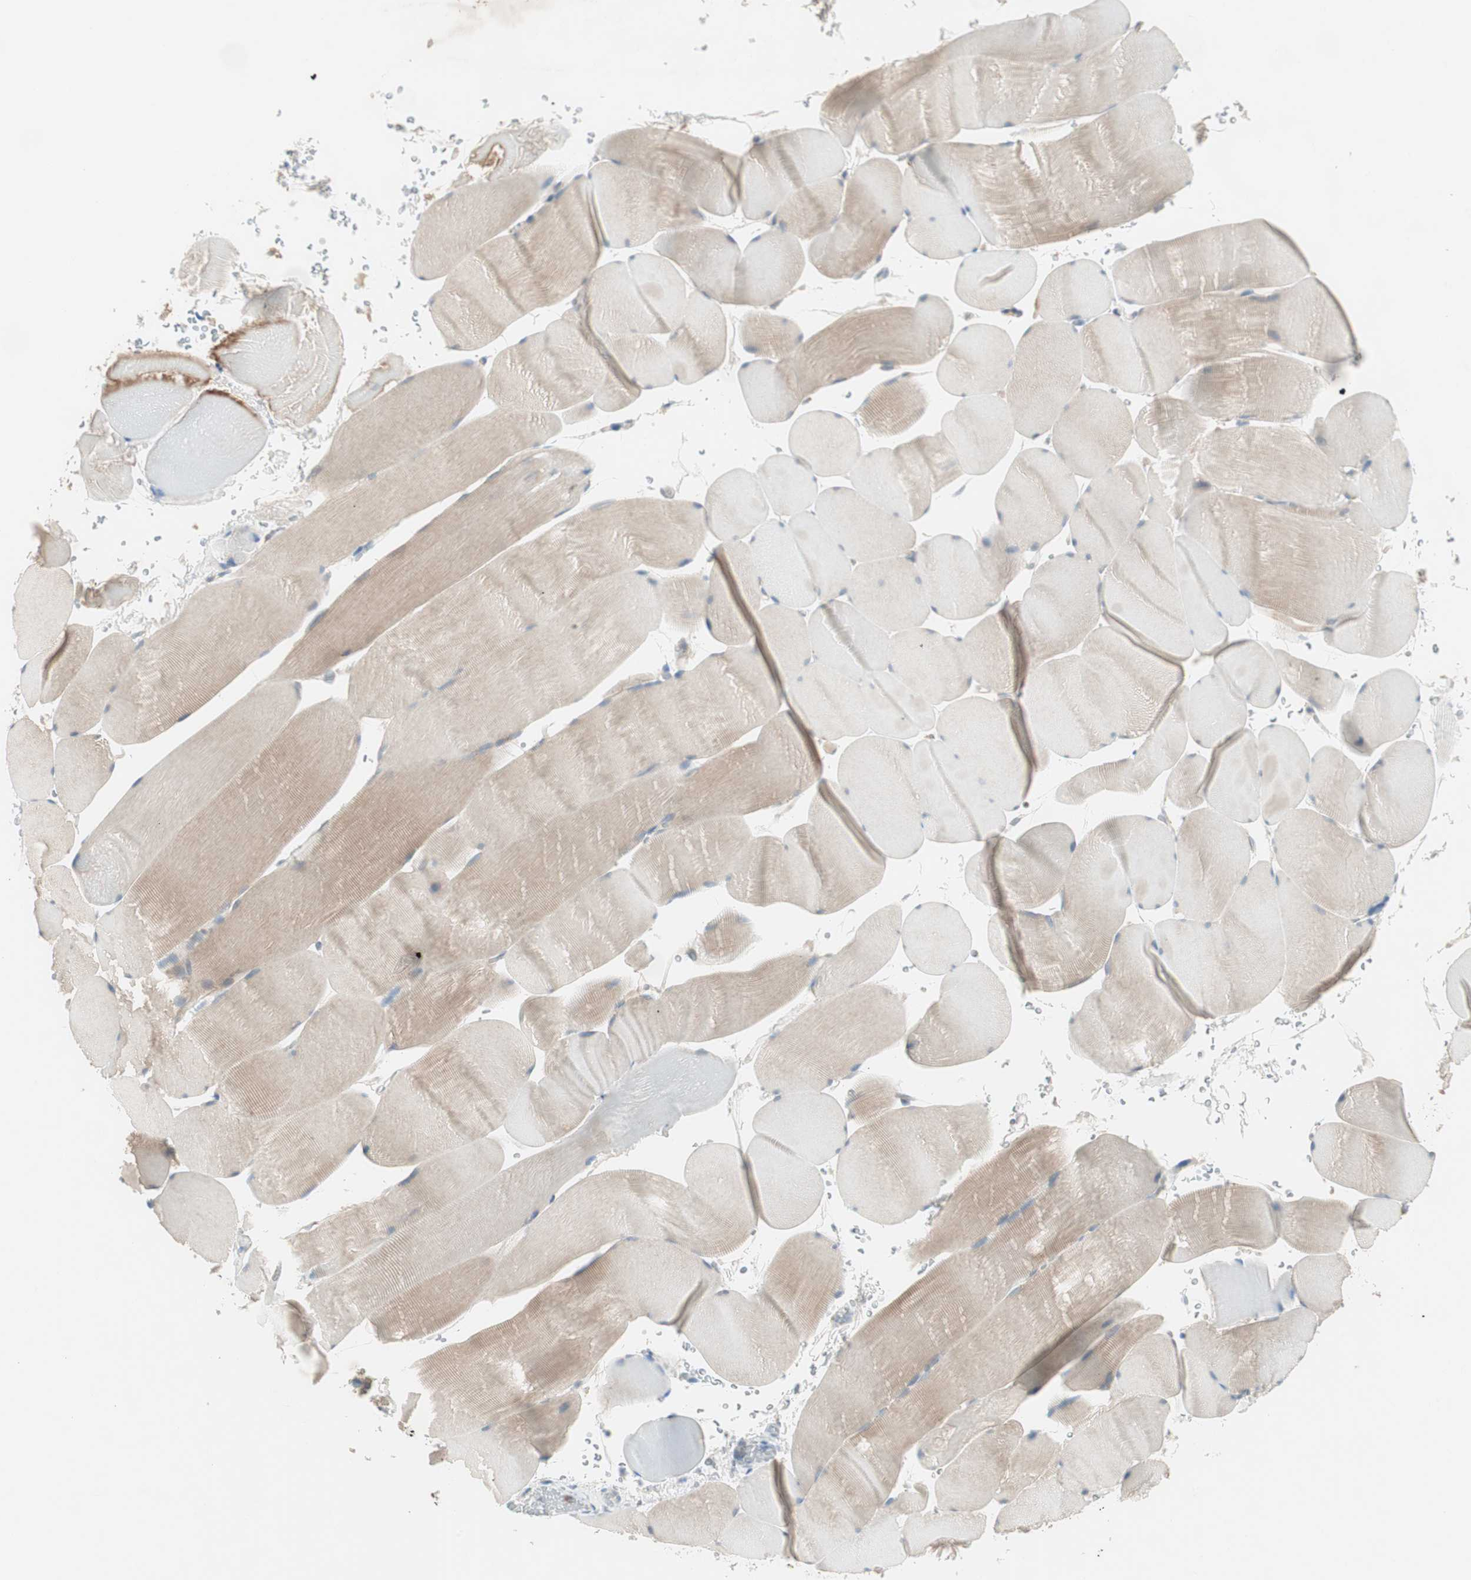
{"staining": {"intensity": "weak", "quantity": "25%-75%", "location": "cytoplasmic/membranous"}, "tissue": "skeletal muscle", "cell_type": "Myocytes", "image_type": "normal", "snomed": [{"axis": "morphology", "description": "Normal tissue, NOS"}, {"axis": "topography", "description": "Skeletal muscle"}], "caption": "Unremarkable skeletal muscle was stained to show a protein in brown. There is low levels of weak cytoplasmic/membranous expression in about 25%-75% of myocytes. Nuclei are stained in blue.", "gene": "RPL23", "patient": {"sex": "male", "age": 62}}